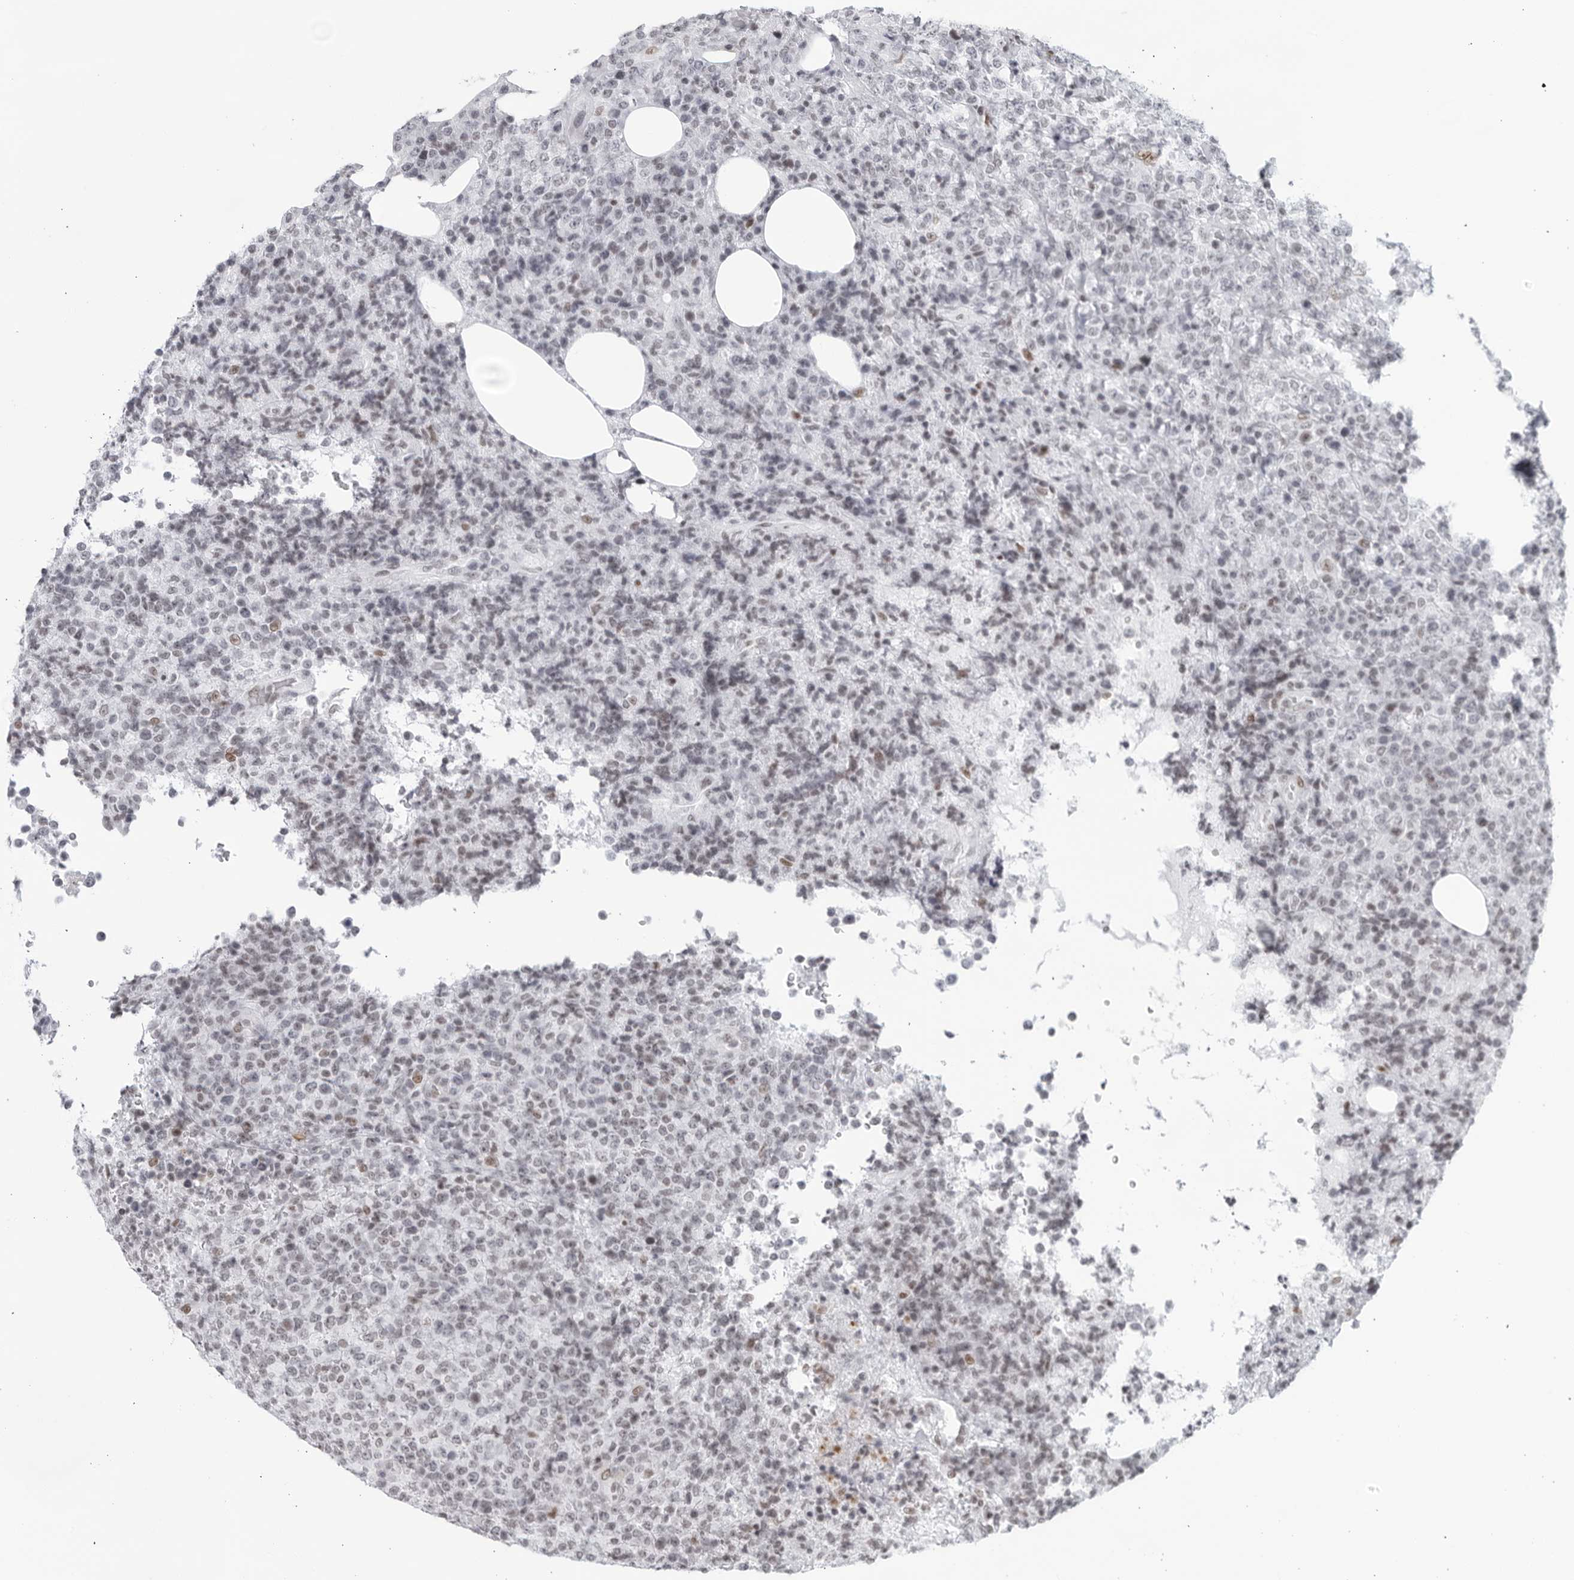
{"staining": {"intensity": "weak", "quantity": "<25%", "location": "nuclear"}, "tissue": "lymphoma", "cell_type": "Tumor cells", "image_type": "cancer", "snomed": [{"axis": "morphology", "description": "Malignant lymphoma, non-Hodgkin's type, High grade"}, {"axis": "topography", "description": "Lymph node"}], "caption": "Immunohistochemical staining of lymphoma demonstrates no significant staining in tumor cells.", "gene": "HP1BP3", "patient": {"sex": "male", "age": 13}}